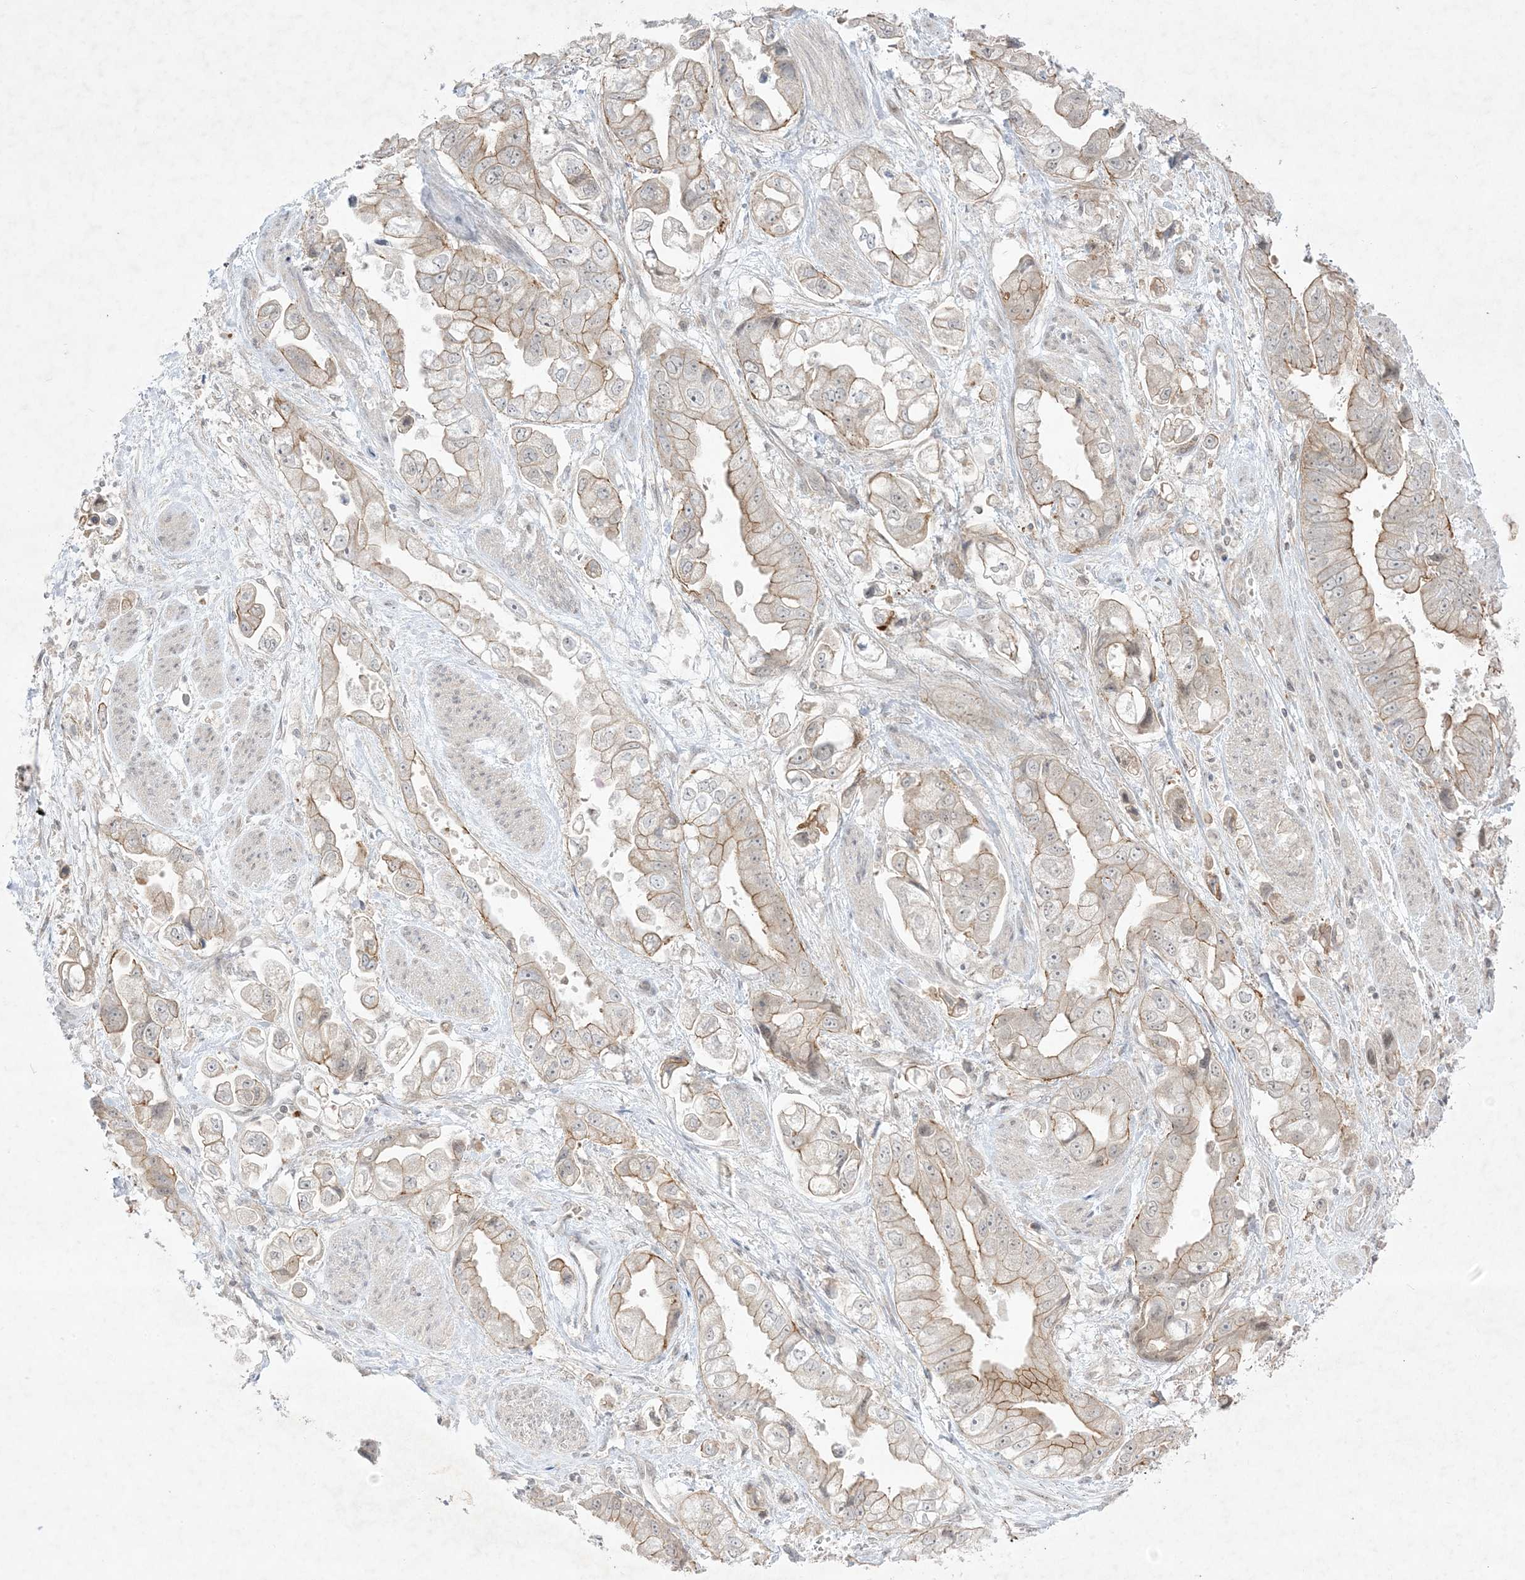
{"staining": {"intensity": "moderate", "quantity": "25%-75%", "location": "cytoplasmic/membranous"}, "tissue": "stomach cancer", "cell_type": "Tumor cells", "image_type": "cancer", "snomed": [{"axis": "morphology", "description": "Adenocarcinoma, NOS"}, {"axis": "topography", "description": "Stomach"}], "caption": "Moderate cytoplasmic/membranous staining for a protein is seen in approximately 25%-75% of tumor cells of adenocarcinoma (stomach) using immunohistochemistry (IHC).", "gene": "PTK6", "patient": {"sex": "male", "age": 62}}